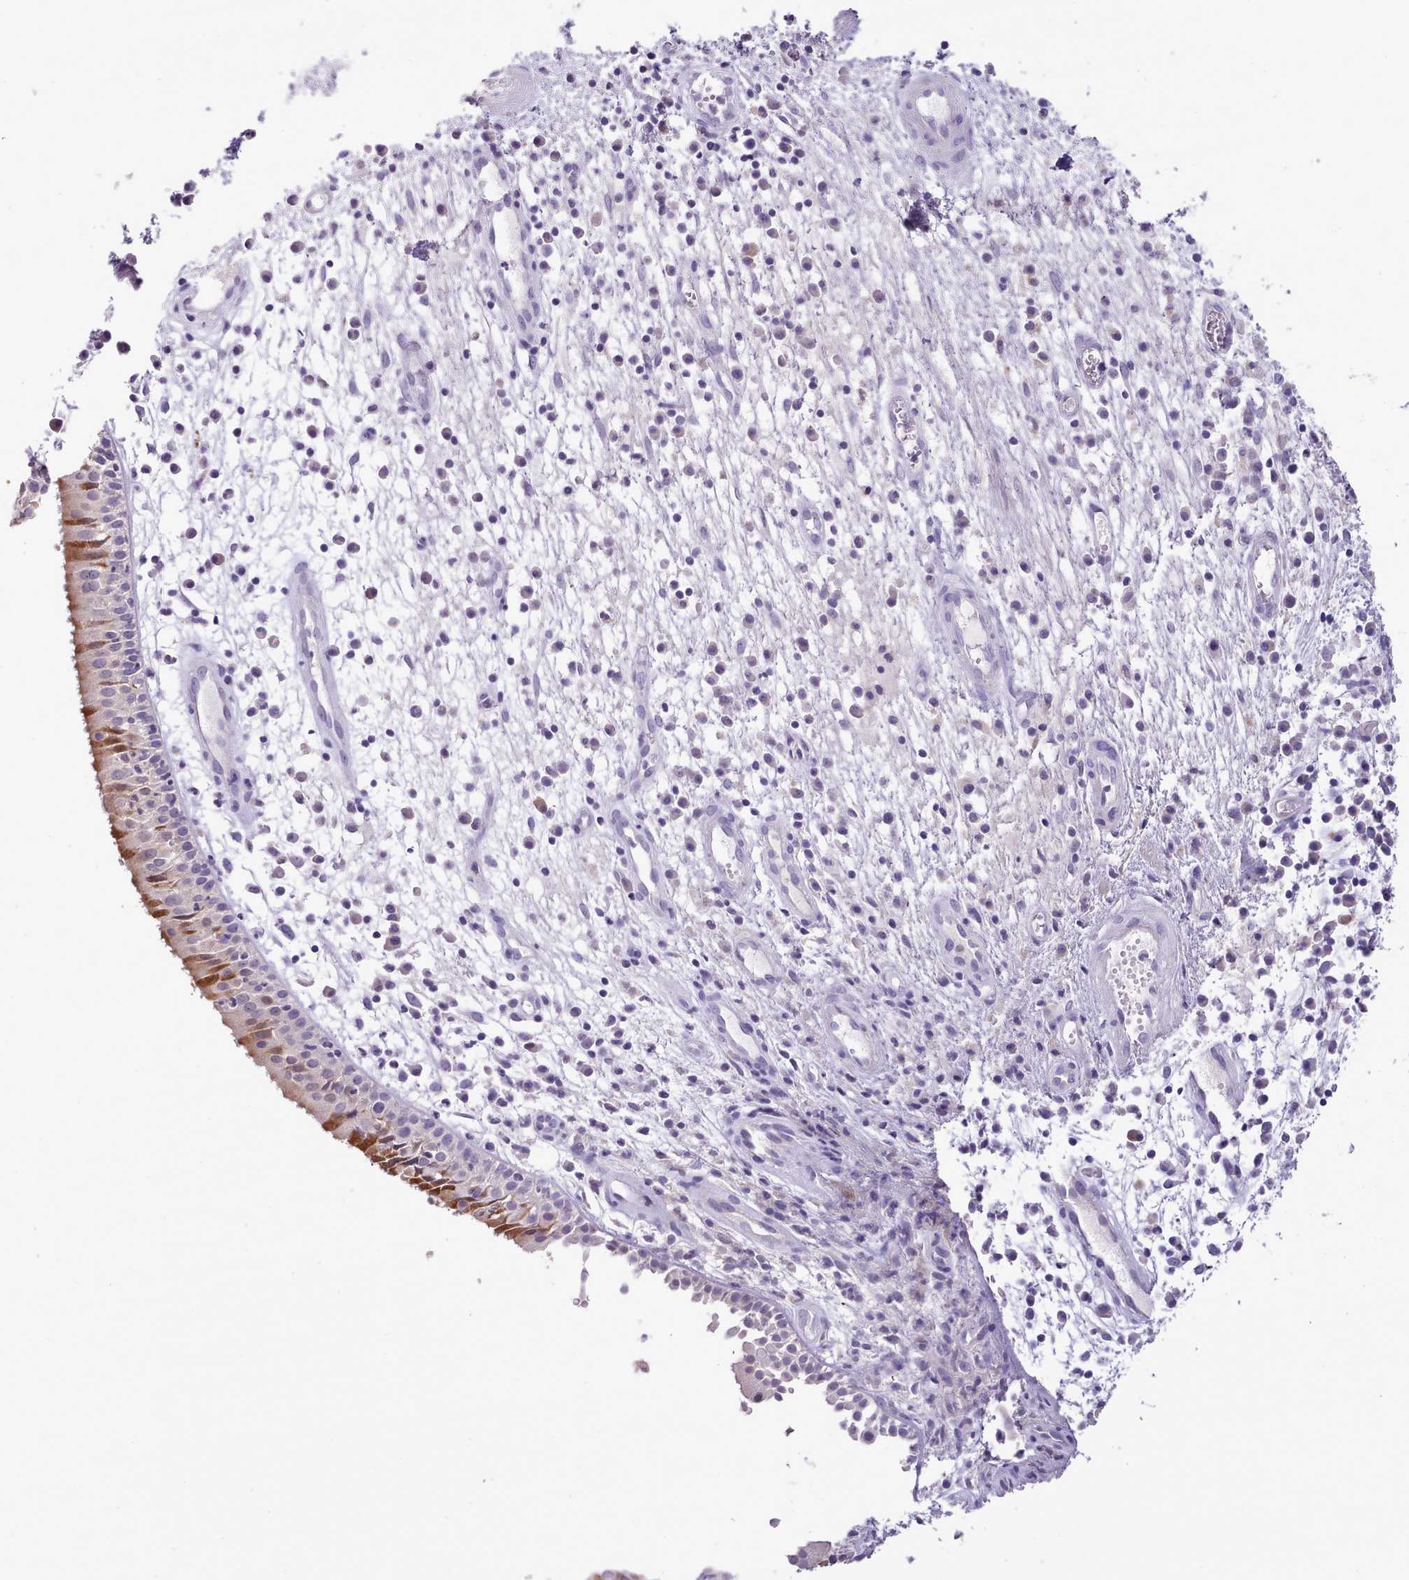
{"staining": {"intensity": "moderate", "quantity": "<25%", "location": "cytoplasmic/membranous"}, "tissue": "nasopharynx", "cell_type": "Respiratory epithelial cells", "image_type": "normal", "snomed": [{"axis": "morphology", "description": "Normal tissue, NOS"}, {"axis": "topography", "description": "Nasopharynx"}], "caption": "IHC of benign human nasopharynx exhibits low levels of moderate cytoplasmic/membranous positivity in about <25% of respiratory epithelial cells. The staining is performed using DAB (3,3'-diaminobenzidine) brown chromogen to label protein expression. The nuclei are counter-stained blue using hematoxylin.", "gene": "FAM83E", "patient": {"sex": "female", "age": 63}}